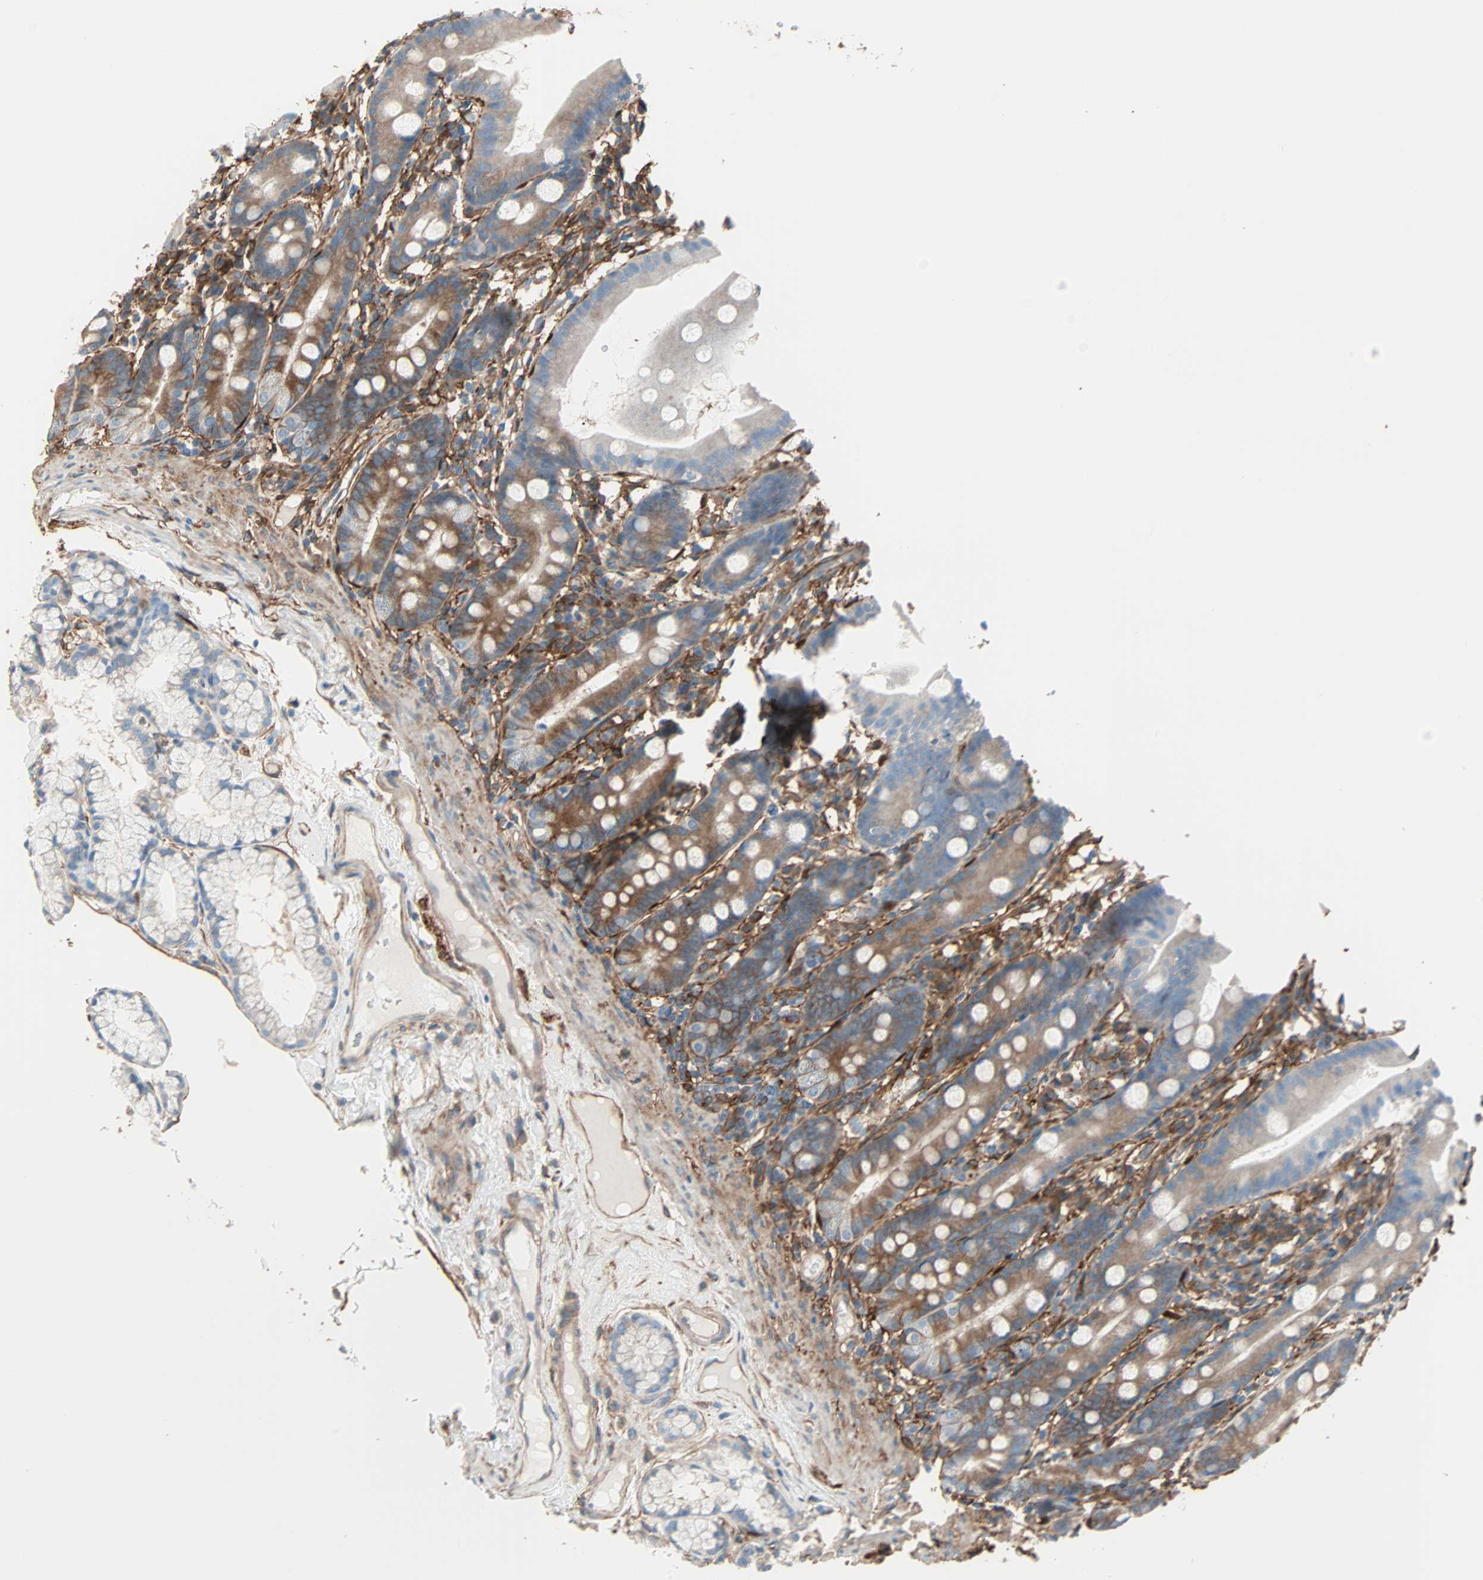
{"staining": {"intensity": "moderate", "quantity": "25%-75%", "location": "cytoplasmic/membranous"}, "tissue": "duodenum", "cell_type": "Glandular cells", "image_type": "normal", "snomed": [{"axis": "morphology", "description": "Normal tissue, NOS"}, {"axis": "topography", "description": "Duodenum"}], "caption": "Protein analysis of benign duodenum shows moderate cytoplasmic/membranous positivity in about 25%-75% of glandular cells.", "gene": "EPB41L2", "patient": {"sex": "male", "age": 50}}